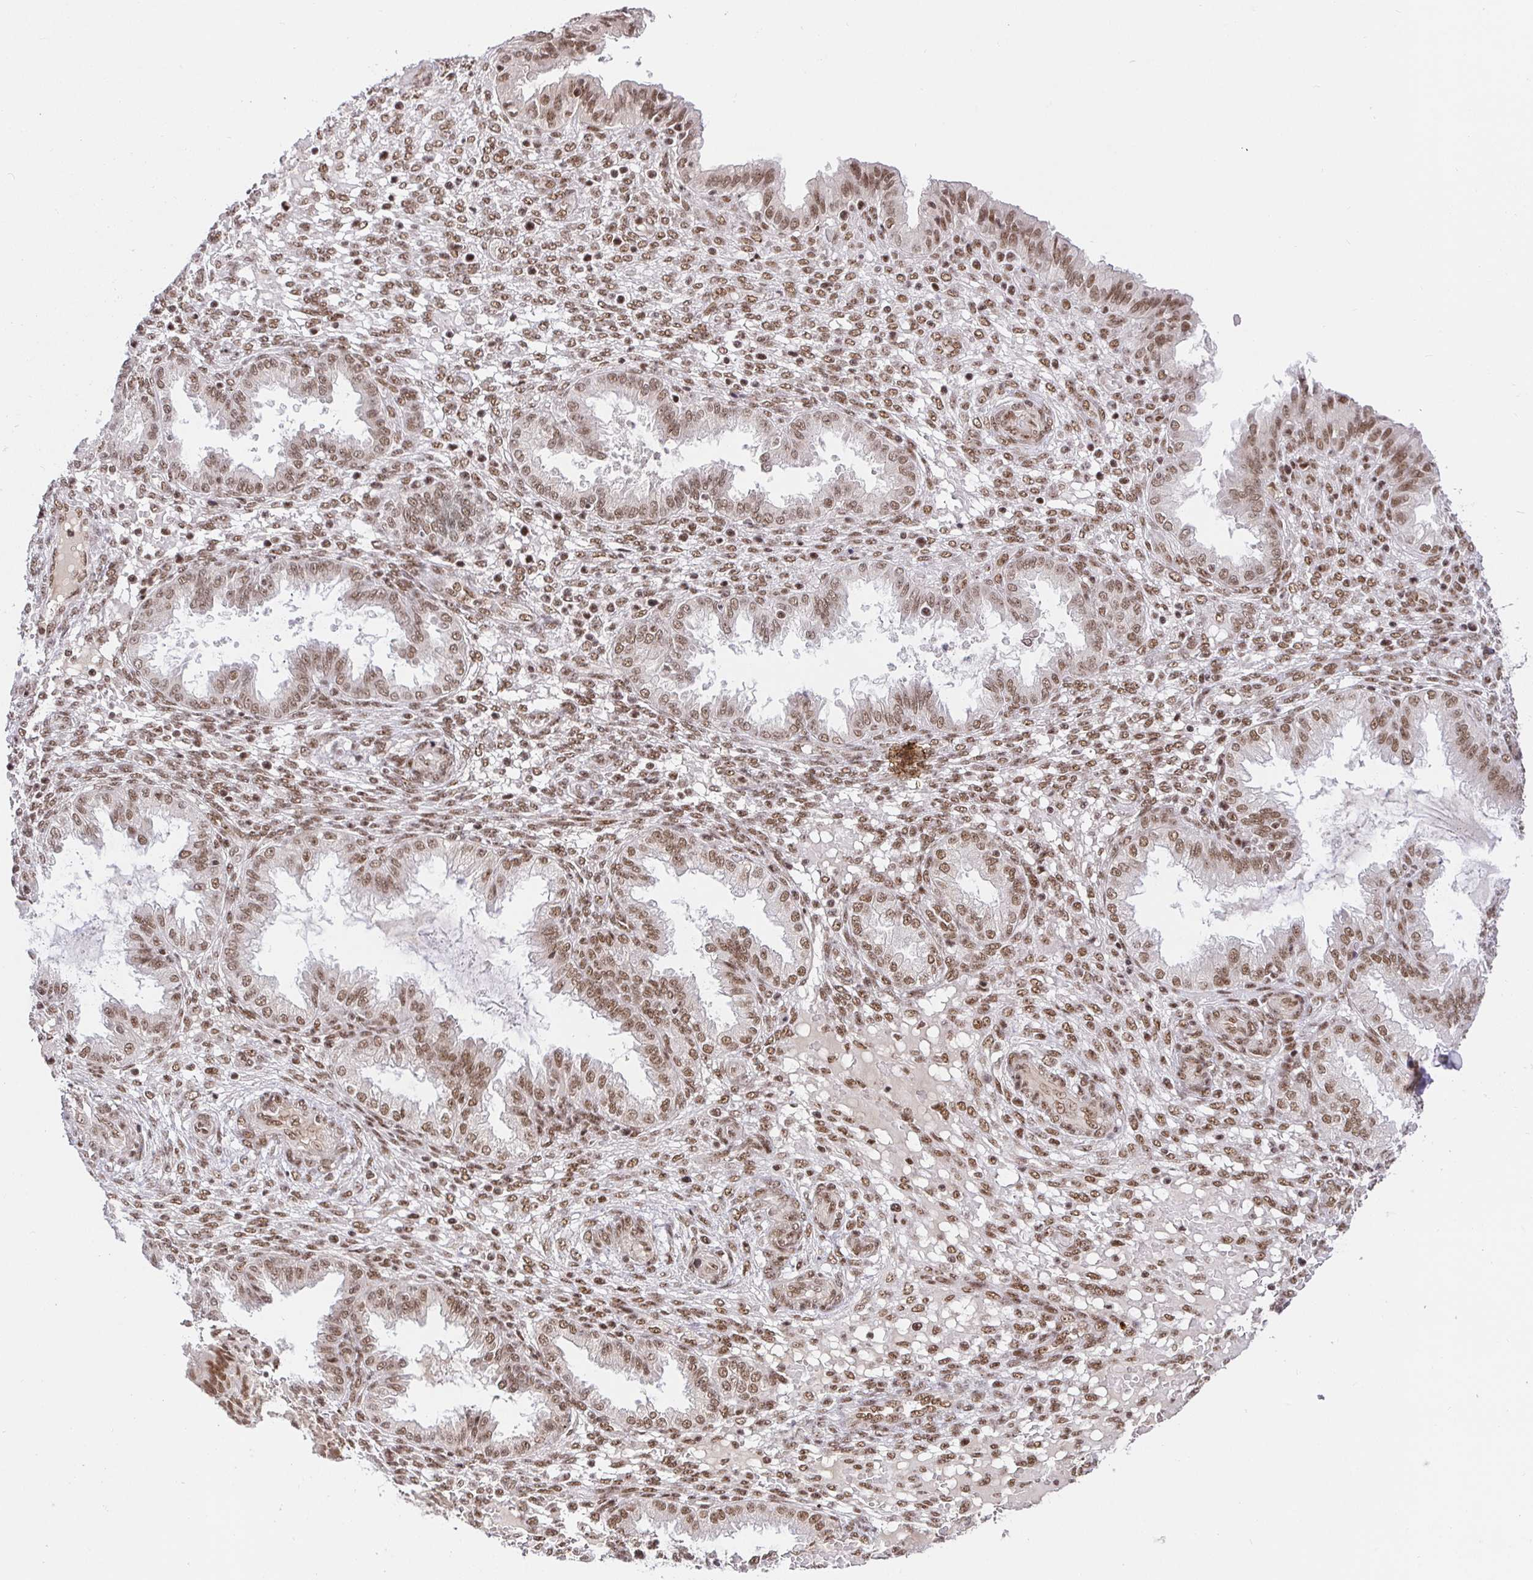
{"staining": {"intensity": "moderate", "quantity": ">75%", "location": "nuclear"}, "tissue": "endometrium", "cell_type": "Cells in endometrial stroma", "image_type": "normal", "snomed": [{"axis": "morphology", "description": "Normal tissue, NOS"}, {"axis": "topography", "description": "Endometrium"}], "caption": "DAB immunohistochemical staining of normal endometrium exhibits moderate nuclear protein expression in approximately >75% of cells in endometrial stroma.", "gene": "USF1", "patient": {"sex": "female", "age": 33}}